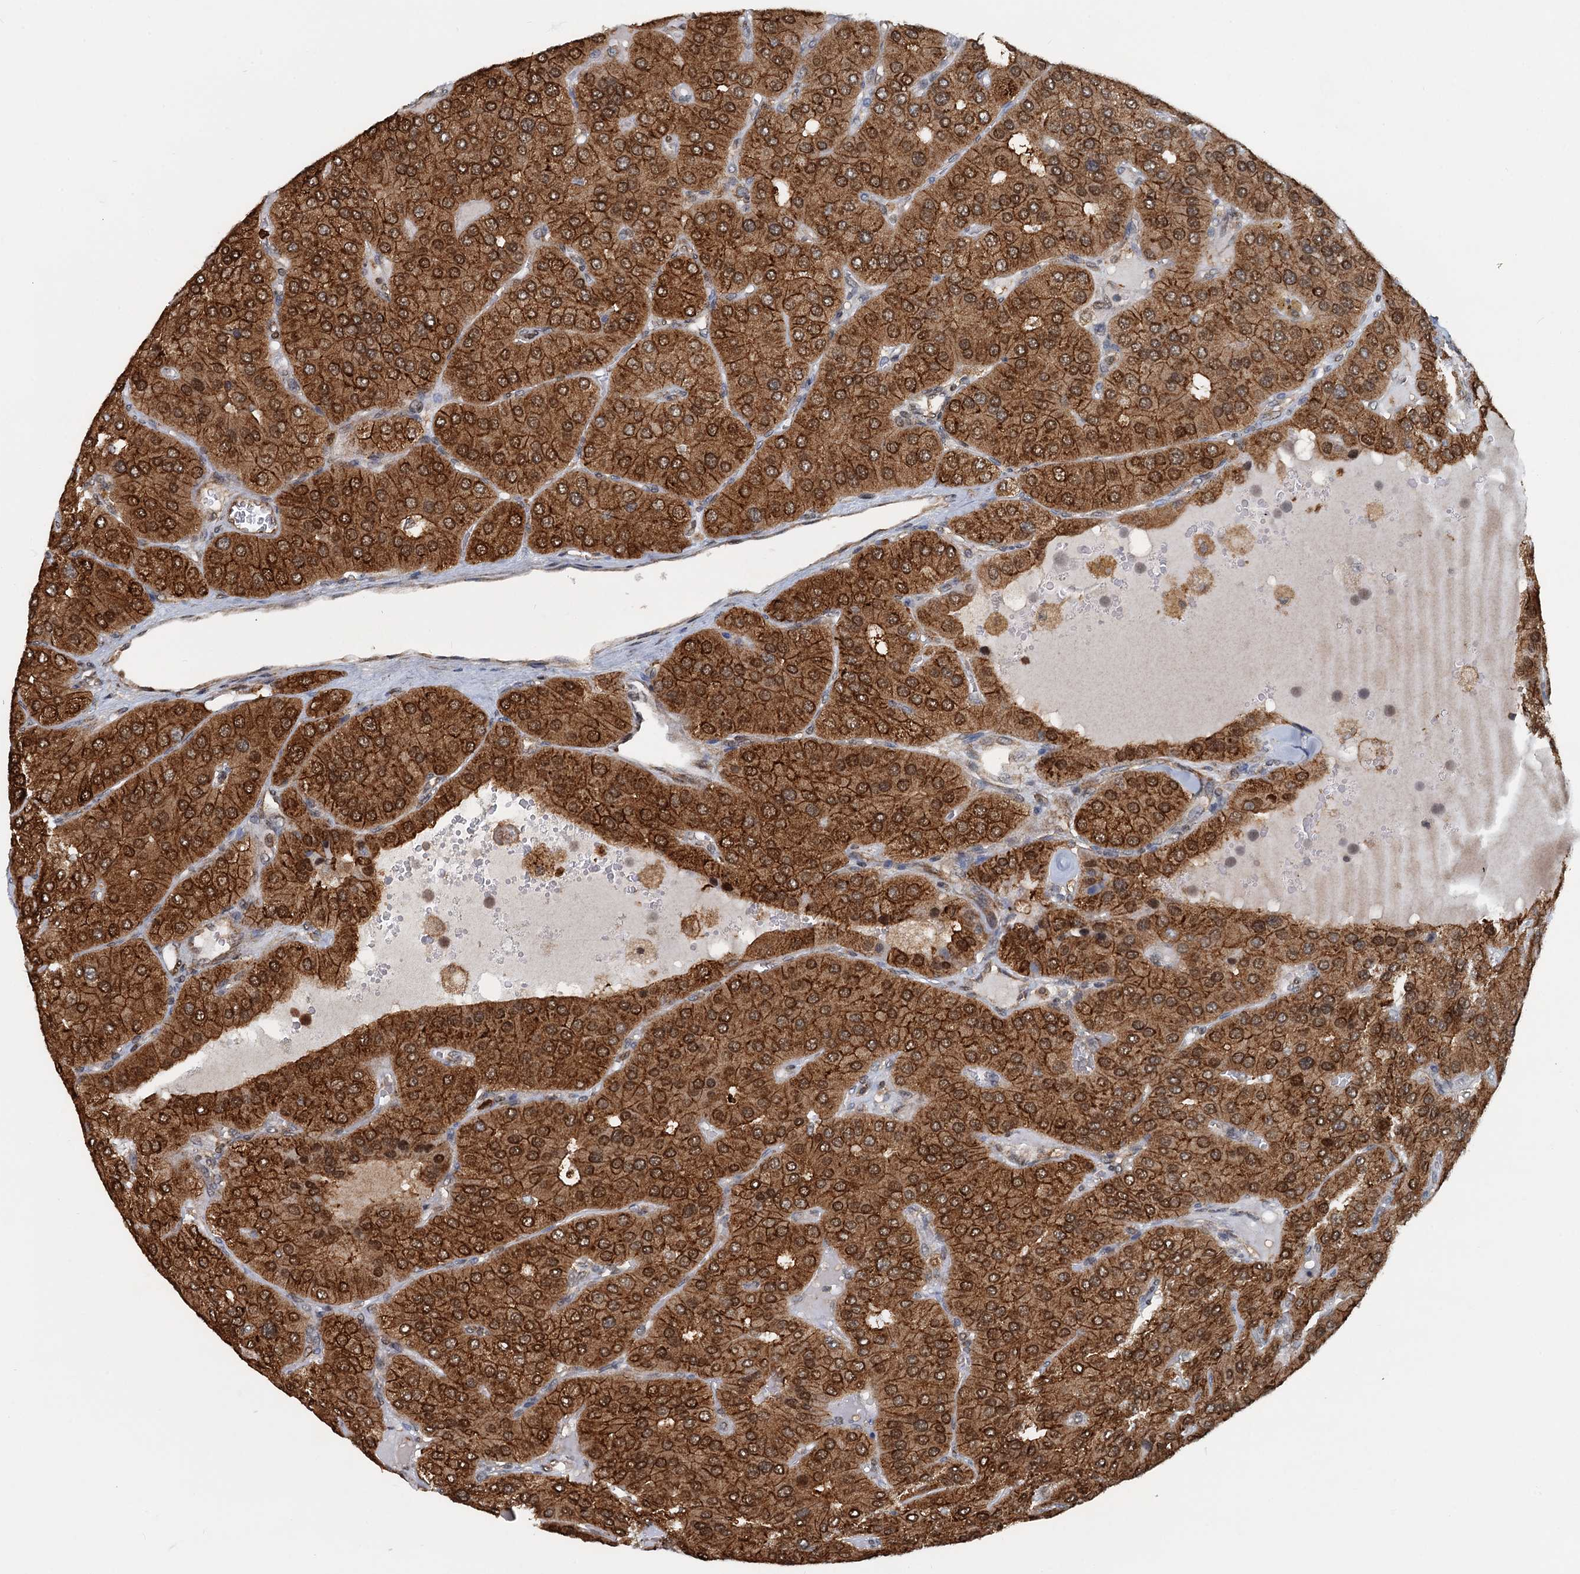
{"staining": {"intensity": "strong", "quantity": ">75%", "location": "cytoplasmic/membranous,nuclear"}, "tissue": "parathyroid gland", "cell_type": "Glandular cells", "image_type": "normal", "snomed": [{"axis": "morphology", "description": "Normal tissue, NOS"}, {"axis": "morphology", "description": "Adenoma, NOS"}, {"axis": "topography", "description": "Parathyroid gland"}], "caption": "An image showing strong cytoplasmic/membranous,nuclear expression in approximately >75% of glandular cells in normal parathyroid gland, as visualized by brown immunohistochemical staining.", "gene": "GPI", "patient": {"sex": "female", "age": 86}}